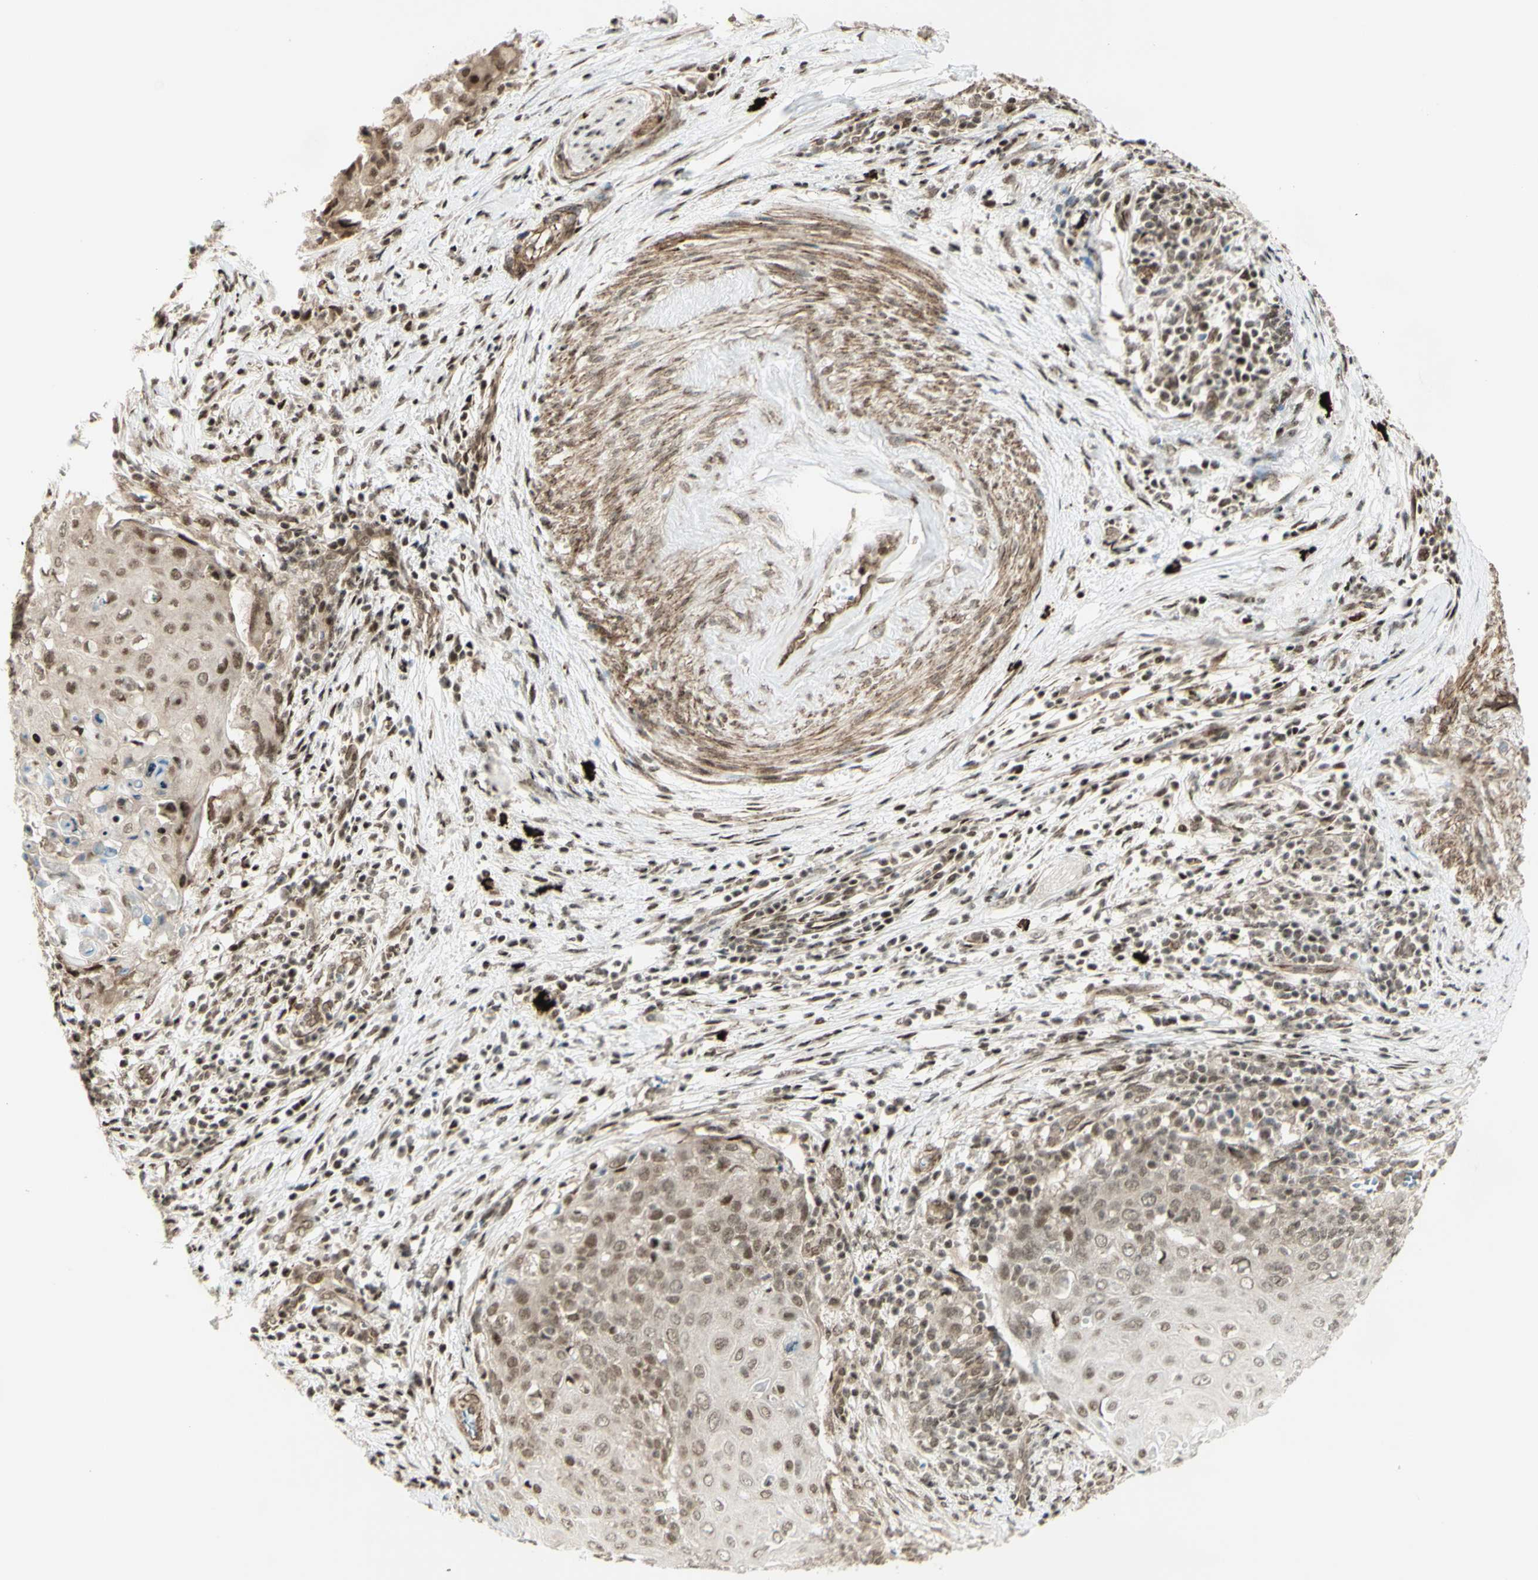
{"staining": {"intensity": "weak", "quantity": ">75%", "location": "nuclear"}, "tissue": "cervical cancer", "cell_type": "Tumor cells", "image_type": "cancer", "snomed": [{"axis": "morphology", "description": "Squamous cell carcinoma, NOS"}, {"axis": "topography", "description": "Cervix"}], "caption": "Protein analysis of cervical squamous cell carcinoma tissue displays weak nuclear positivity in about >75% of tumor cells.", "gene": "ZMYM6", "patient": {"sex": "female", "age": 39}}